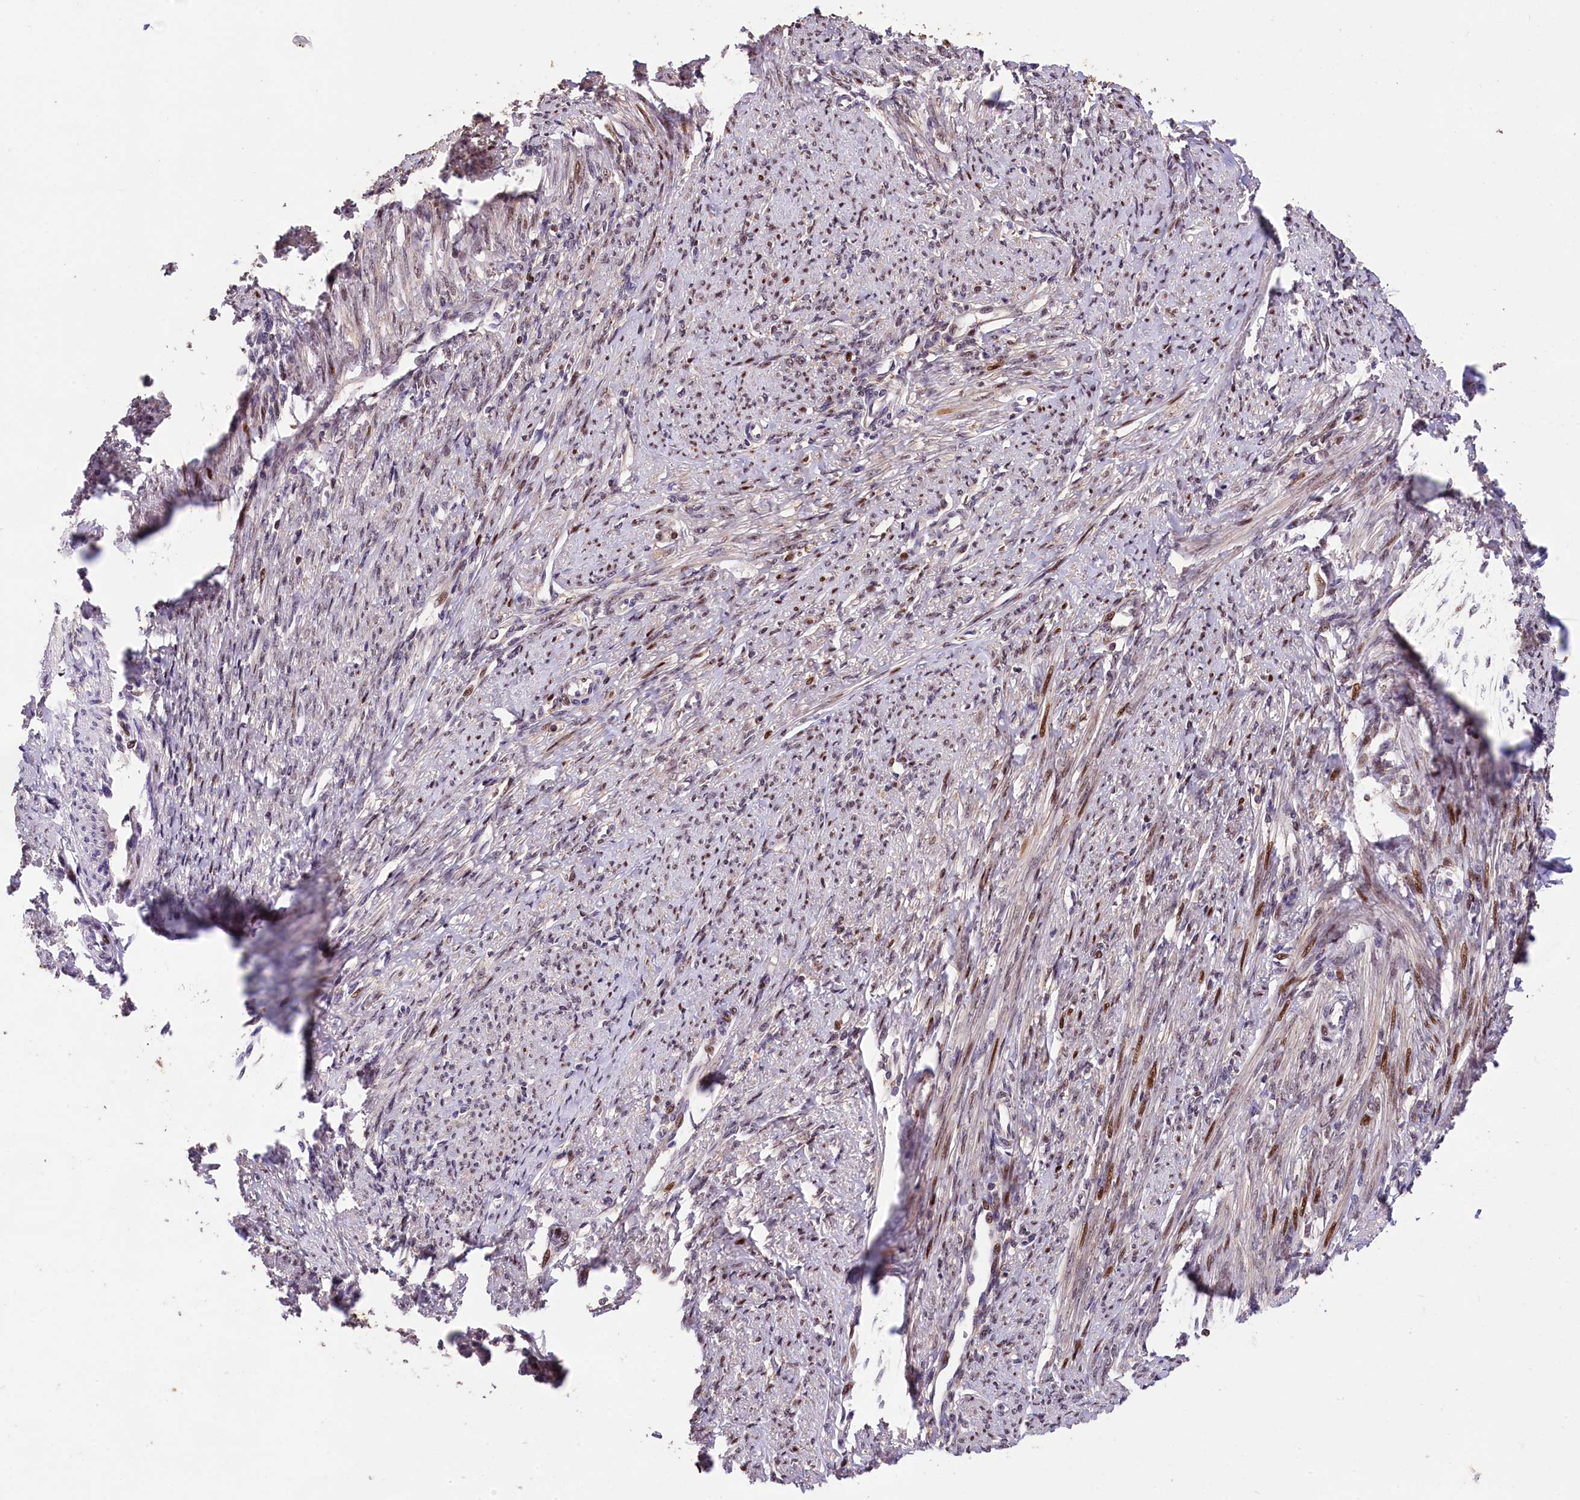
{"staining": {"intensity": "moderate", "quantity": "25%-75%", "location": "nuclear"}, "tissue": "smooth muscle", "cell_type": "Smooth muscle cells", "image_type": "normal", "snomed": [{"axis": "morphology", "description": "Normal tissue, NOS"}, {"axis": "topography", "description": "Smooth muscle"}, {"axis": "topography", "description": "Uterus"}], "caption": "A high-resolution micrograph shows immunohistochemistry (IHC) staining of unremarkable smooth muscle, which reveals moderate nuclear staining in approximately 25%-75% of smooth muscle cells.", "gene": "PHAF1", "patient": {"sex": "female", "age": 59}}